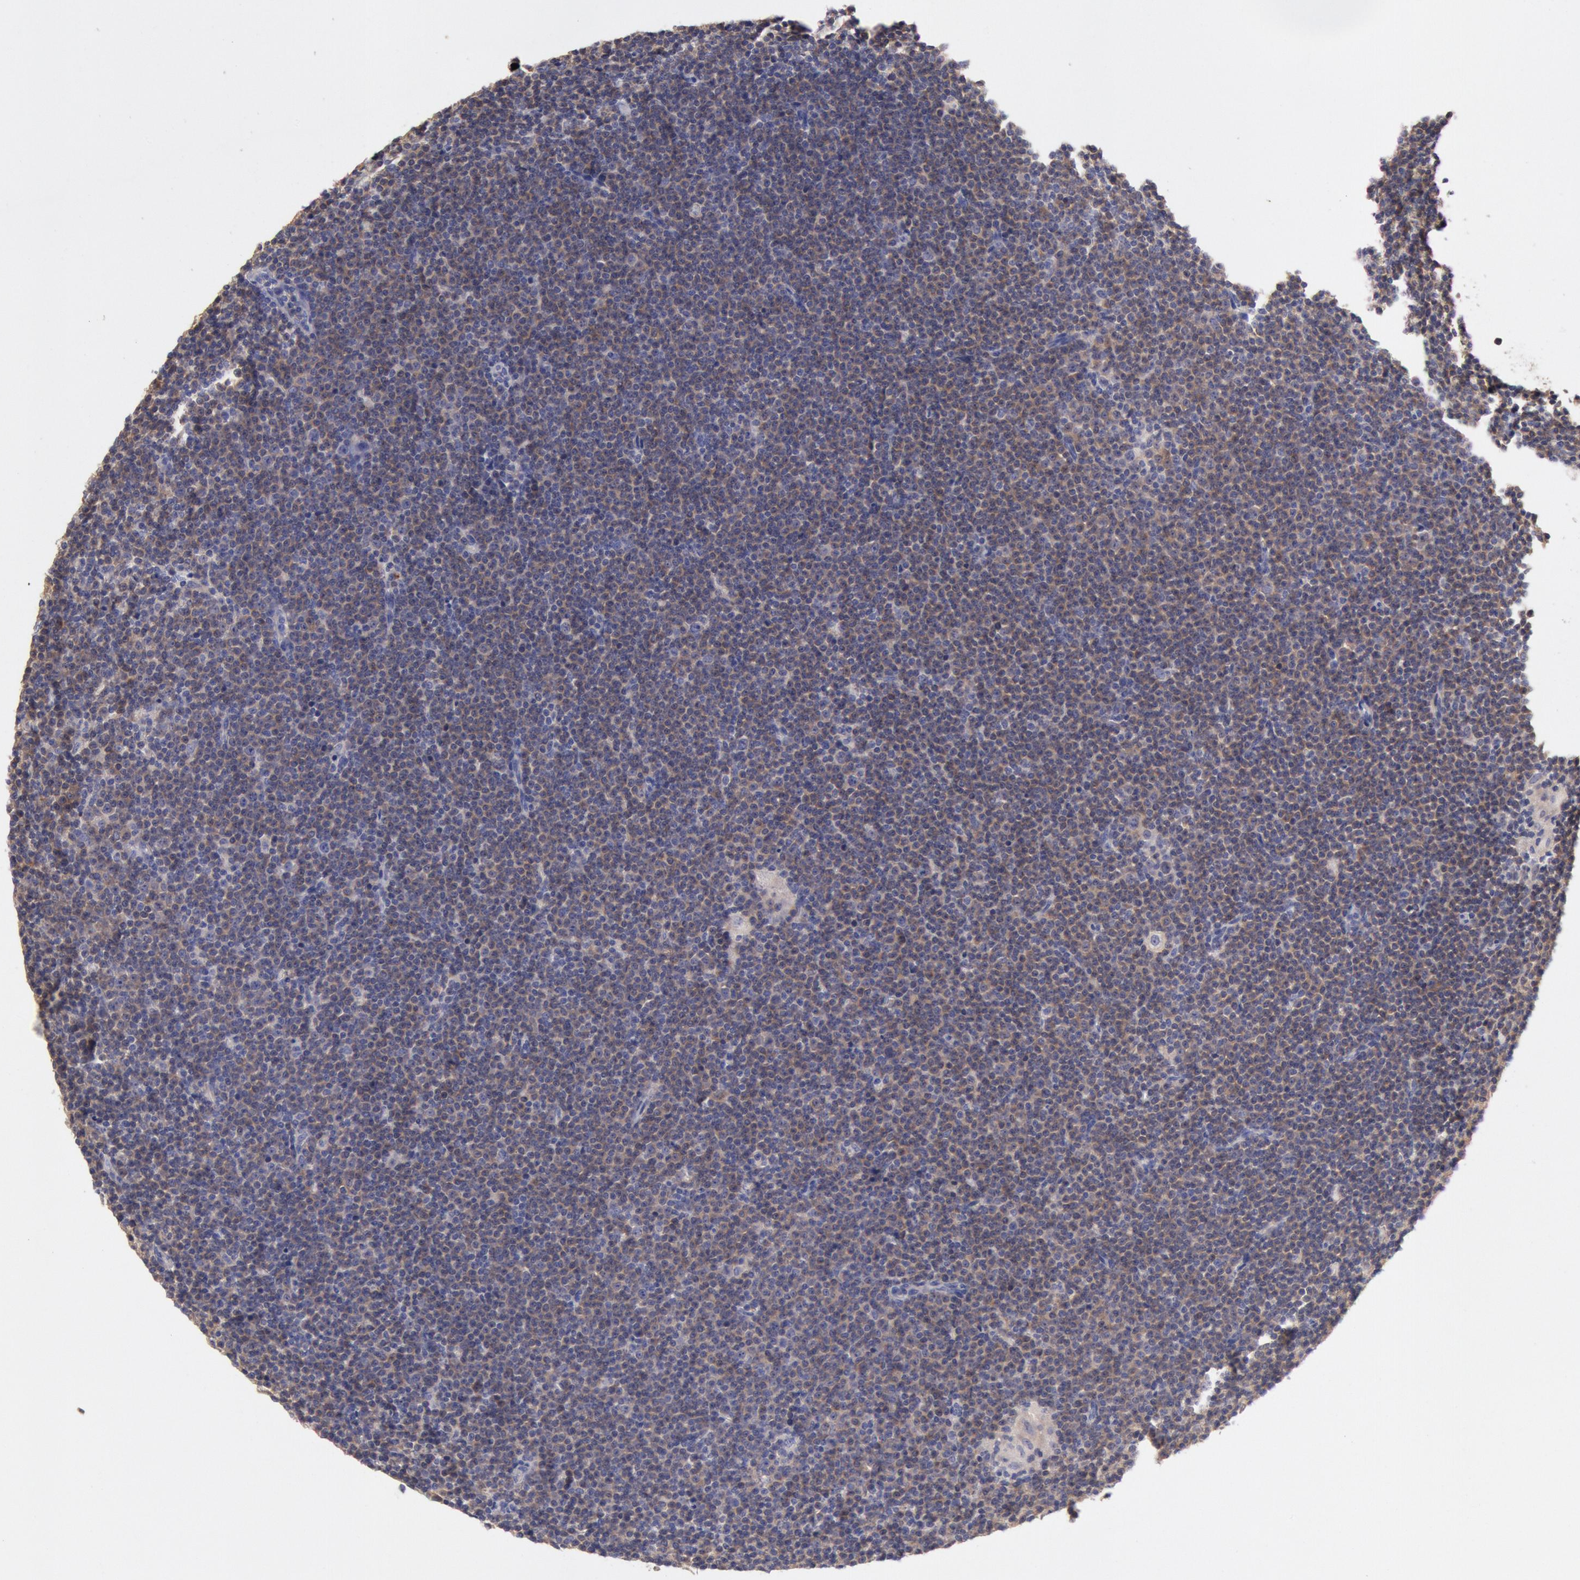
{"staining": {"intensity": "weak", "quantity": "<25%", "location": "cytoplasmic/membranous"}, "tissue": "lymphoma", "cell_type": "Tumor cells", "image_type": "cancer", "snomed": [{"axis": "morphology", "description": "Malignant lymphoma, non-Hodgkin's type, Low grade"}, {"axis": "topography", "description": "Lymph node"}], "caption": "Immunohistochemistry of lymphoma shows no staining in tumor cells.", "gene": "TMED8", "patient": {"sex": "female", "age": 69}}